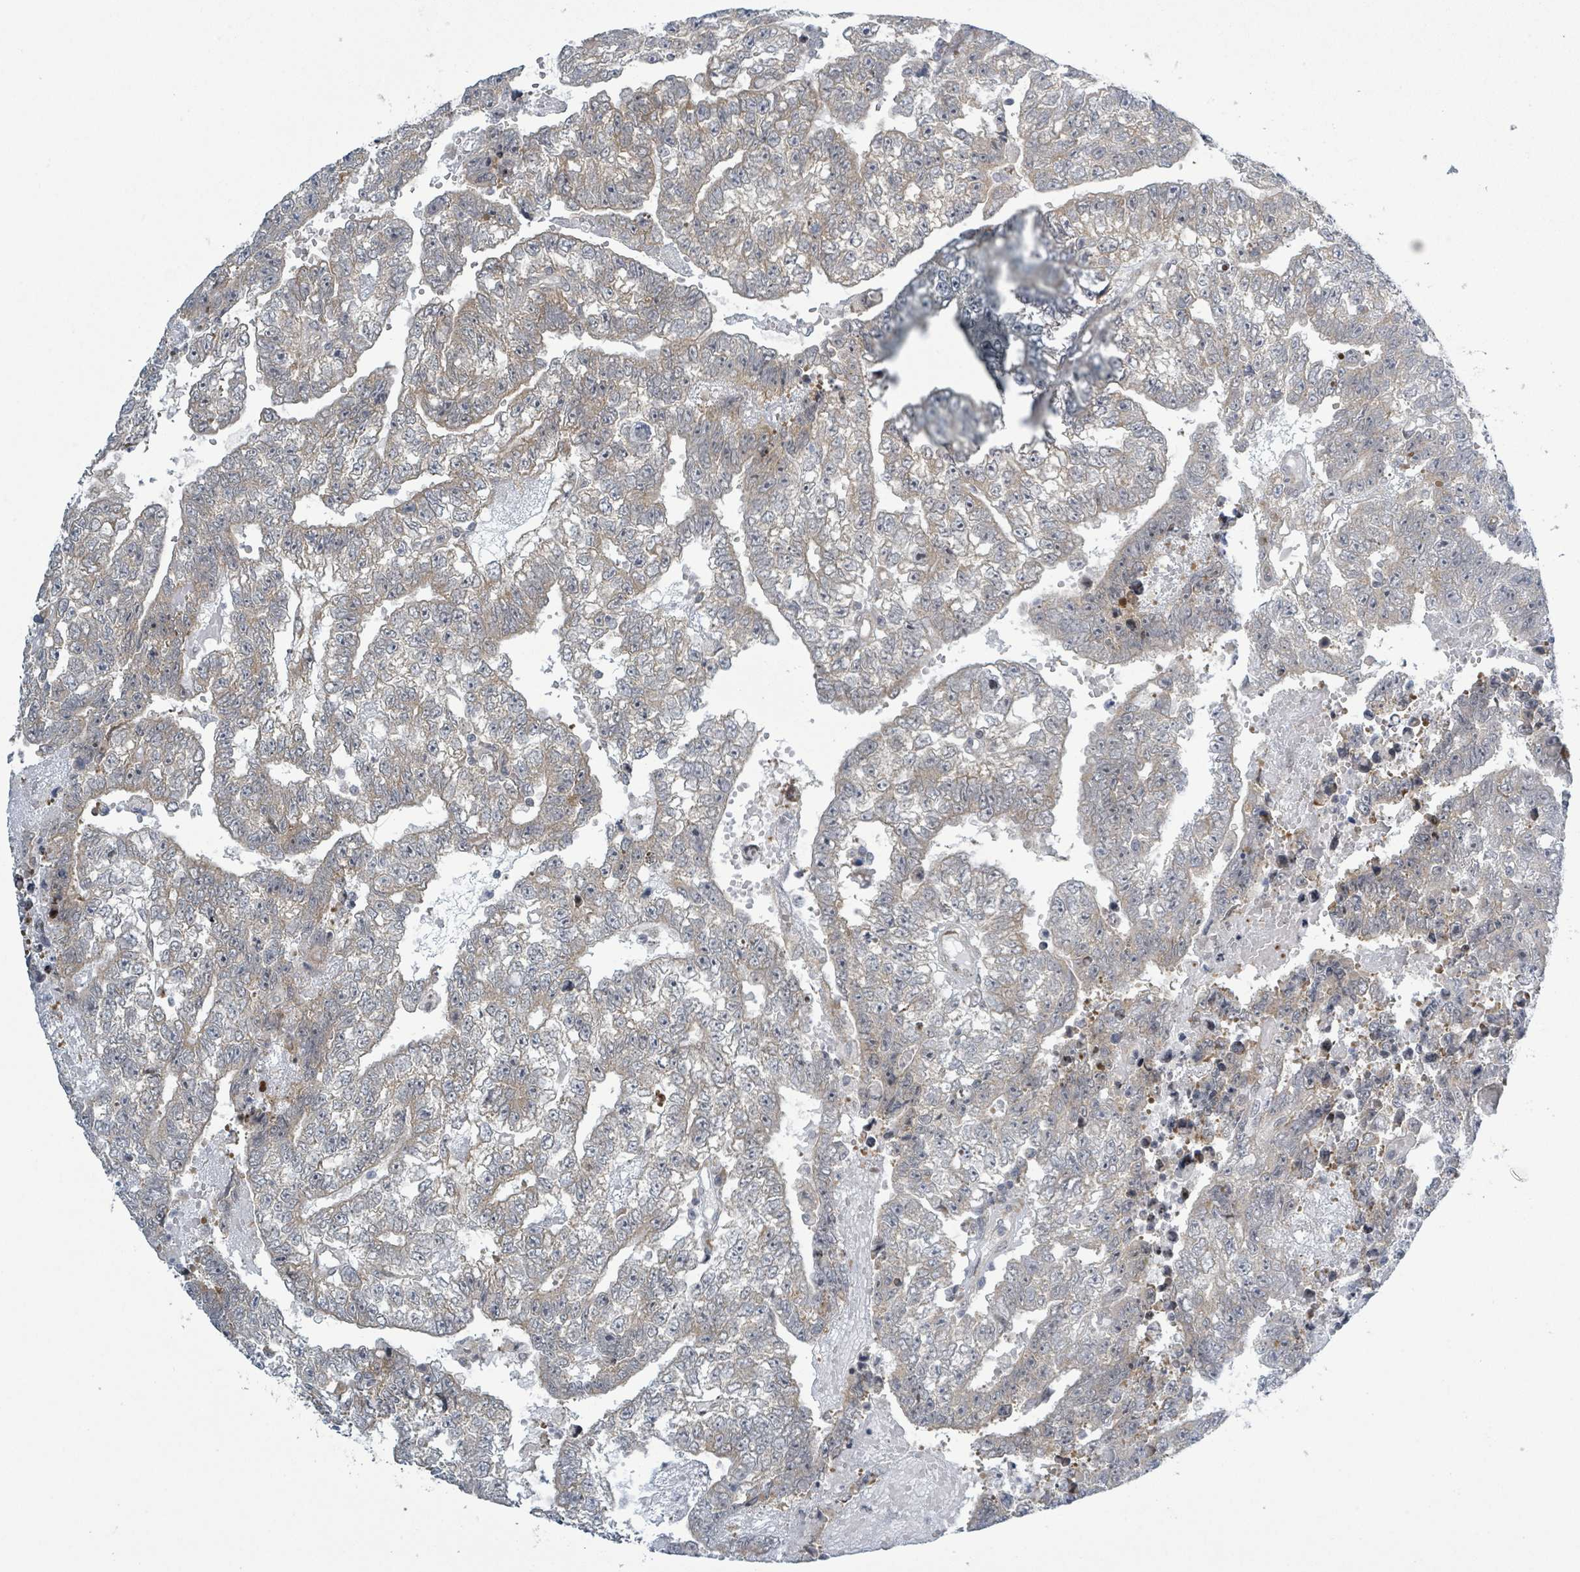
{"staining": {"intensity": "weak", "quantity": "<25%", "location": "cytoplasmic/membranous"}, "tissue": "testis cancer", "cell_type": "Tumor cells", "image_type": "cancer", "snomed": [{"axis": "morphology", "description": "Carcinoma, Embryonal, NOS"}, {"axis": "topography", "description": "Testis"}], "caption": "Immunohistochemistry (IHC) of human embryonal carcinoma (testis) displays no staining in tumor cells.", "gene": "RPL32", "patient": {"sex": "male", "age": 25}}